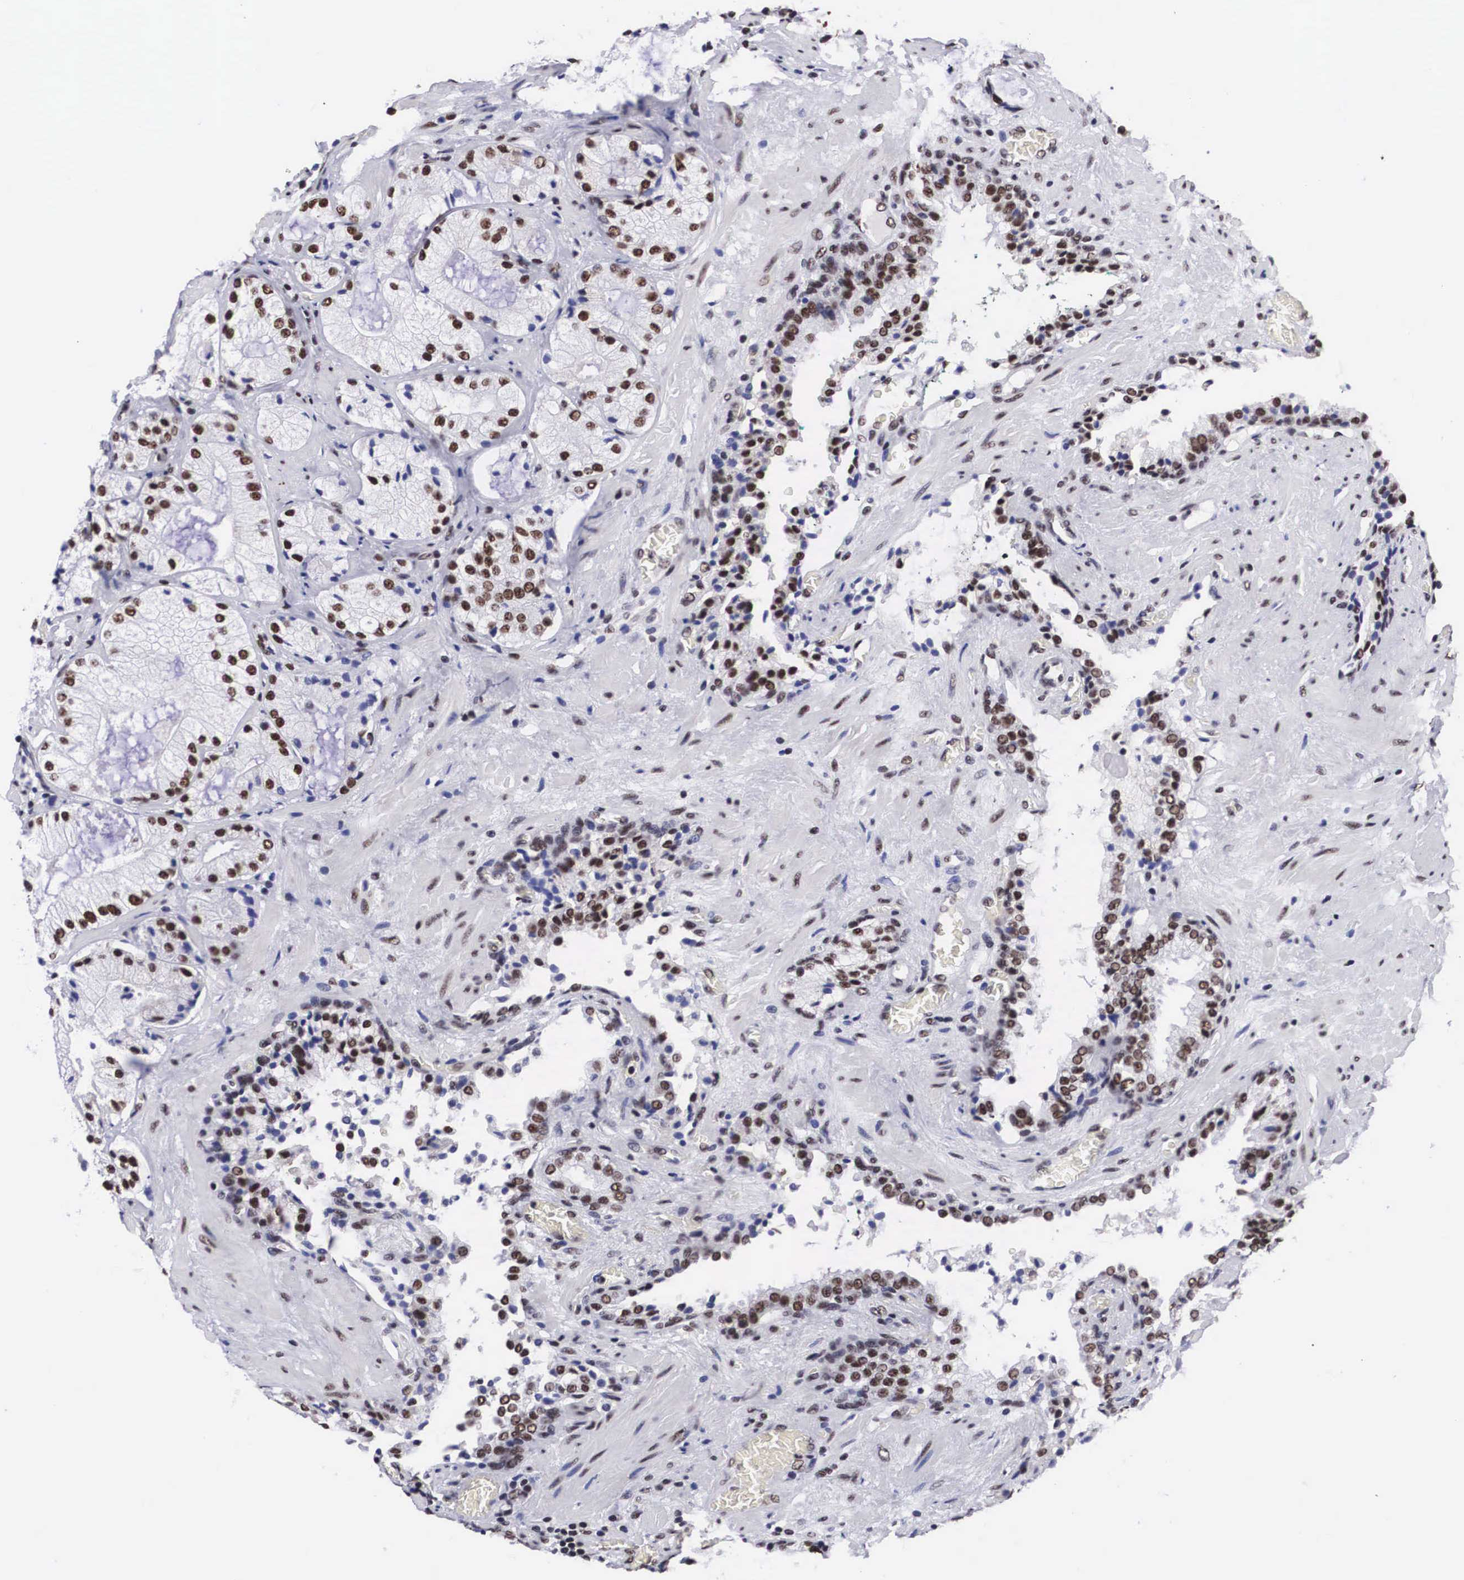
{"staining": {"intensity": "moderate", "quantity": ">75%", "location": "nuclear"}, "tissue": "prostate cancer", "cell_type": "Tumor cells", "image_type": "cancer", "snomed": [{"axis": "morphology", "description": "Adenocarcinoma, Medium grade"}, {"axis": "topography", "description": "Prostate"}], "caption": "Prostate cancer stained with a protein marker exhibits moderate staining in tumor cells.", "gene": "SF3A1", "patient": {"sex": "male", "age": 70}}